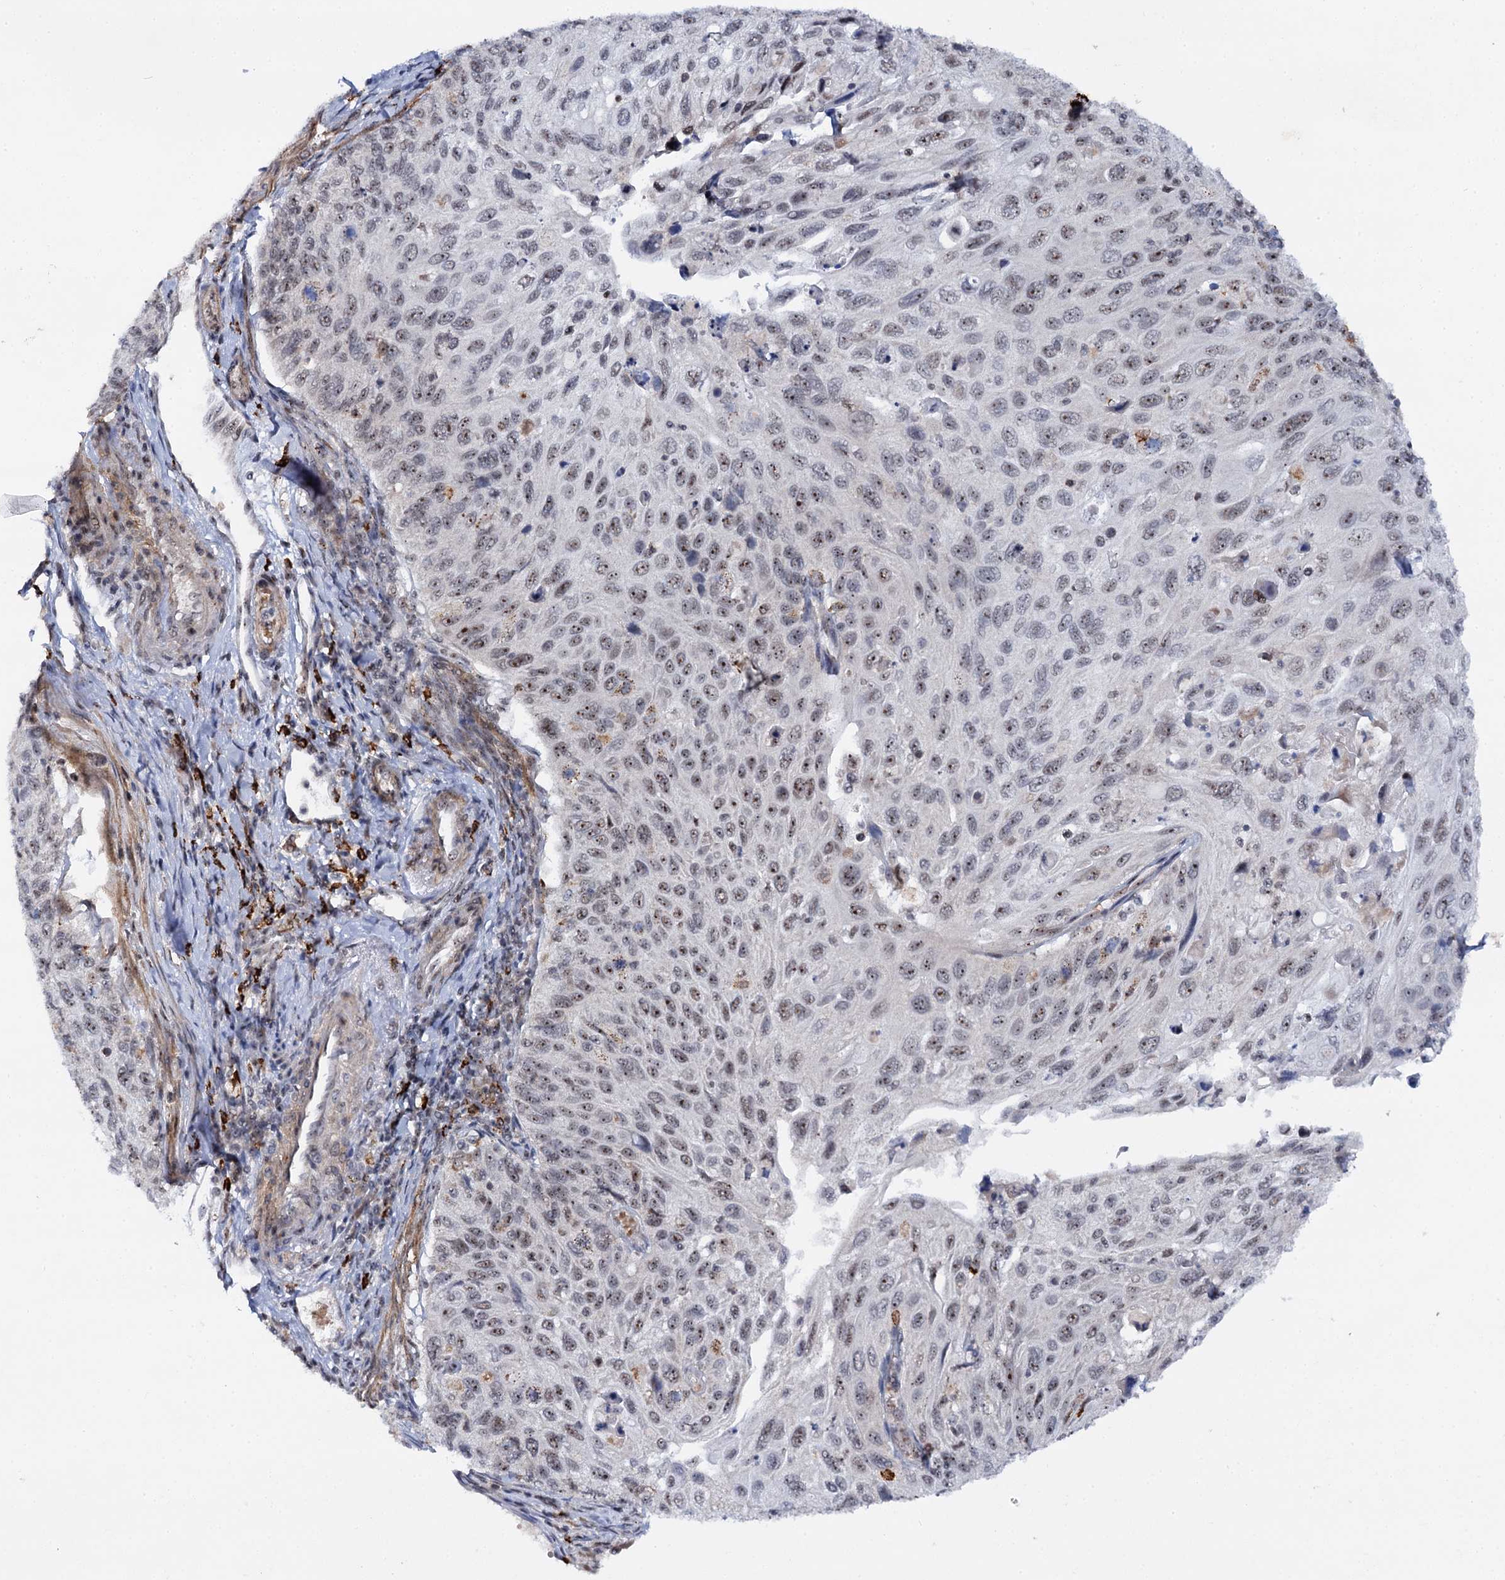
{"staining": {"intensity": "moderate", "quantity": "25%-75%", "location": "nuclear"}, "tissue": "cervical cancer", "cell_type": "Tumor cells", "image_type": "cancer", "snomed": [{"axis": "morphology", "description": "Squamous cell carcinoma, NOS"}, {"axis": "topography", "description": "Cervix"}], "caption": "The image shows immunohistochemical staining of cervical cancer. There is moderate nuclear staining is identified in about 25%-75% of tumor cells.", "gene": "BUD13", "patient": {"sex": "female", "age": 70}}